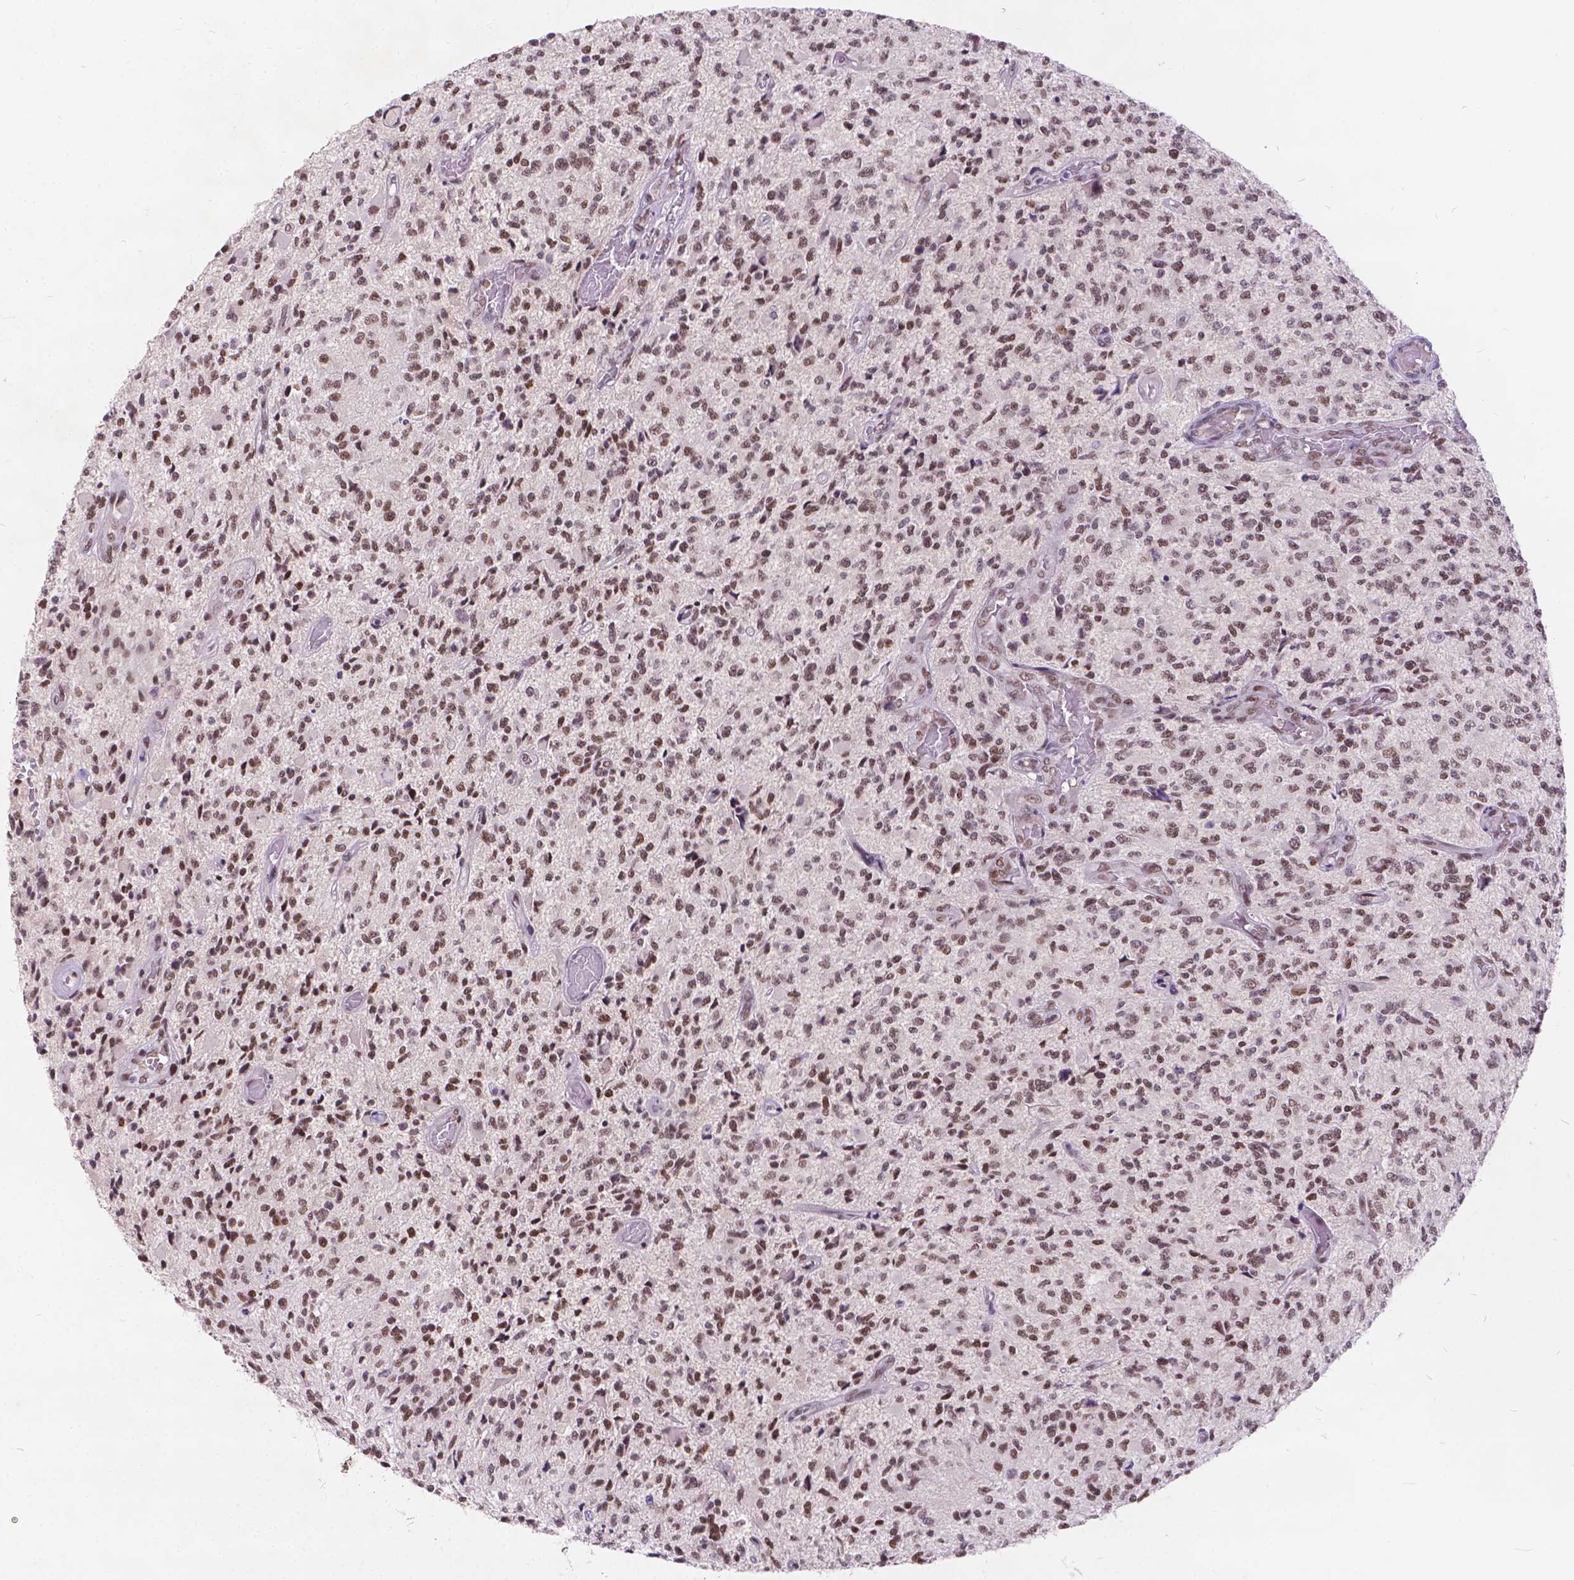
{"staining": {"intensity": "moderate", "quantity": ">75%", "location": "nuclear"}, "tissue": "glioma", "cell_type": "Tumor cells", "image_type": "cancer", "snomed": [{"axis": "morphology", "description": "Glioma, malignant, High grade"}, {"axis": "topography", "description": "Brain"}], "caption": "DAB (3,3'-diaminobenzidine) immunohistochemical staining of human glioma reveals moderate nuclear protein staining in about >75% of tumor cells. (DAB = brown stain, brightfield microscopy at high magnification).", "gene": "FAM53A", "patient": {"sex": "female", "age": 63}}